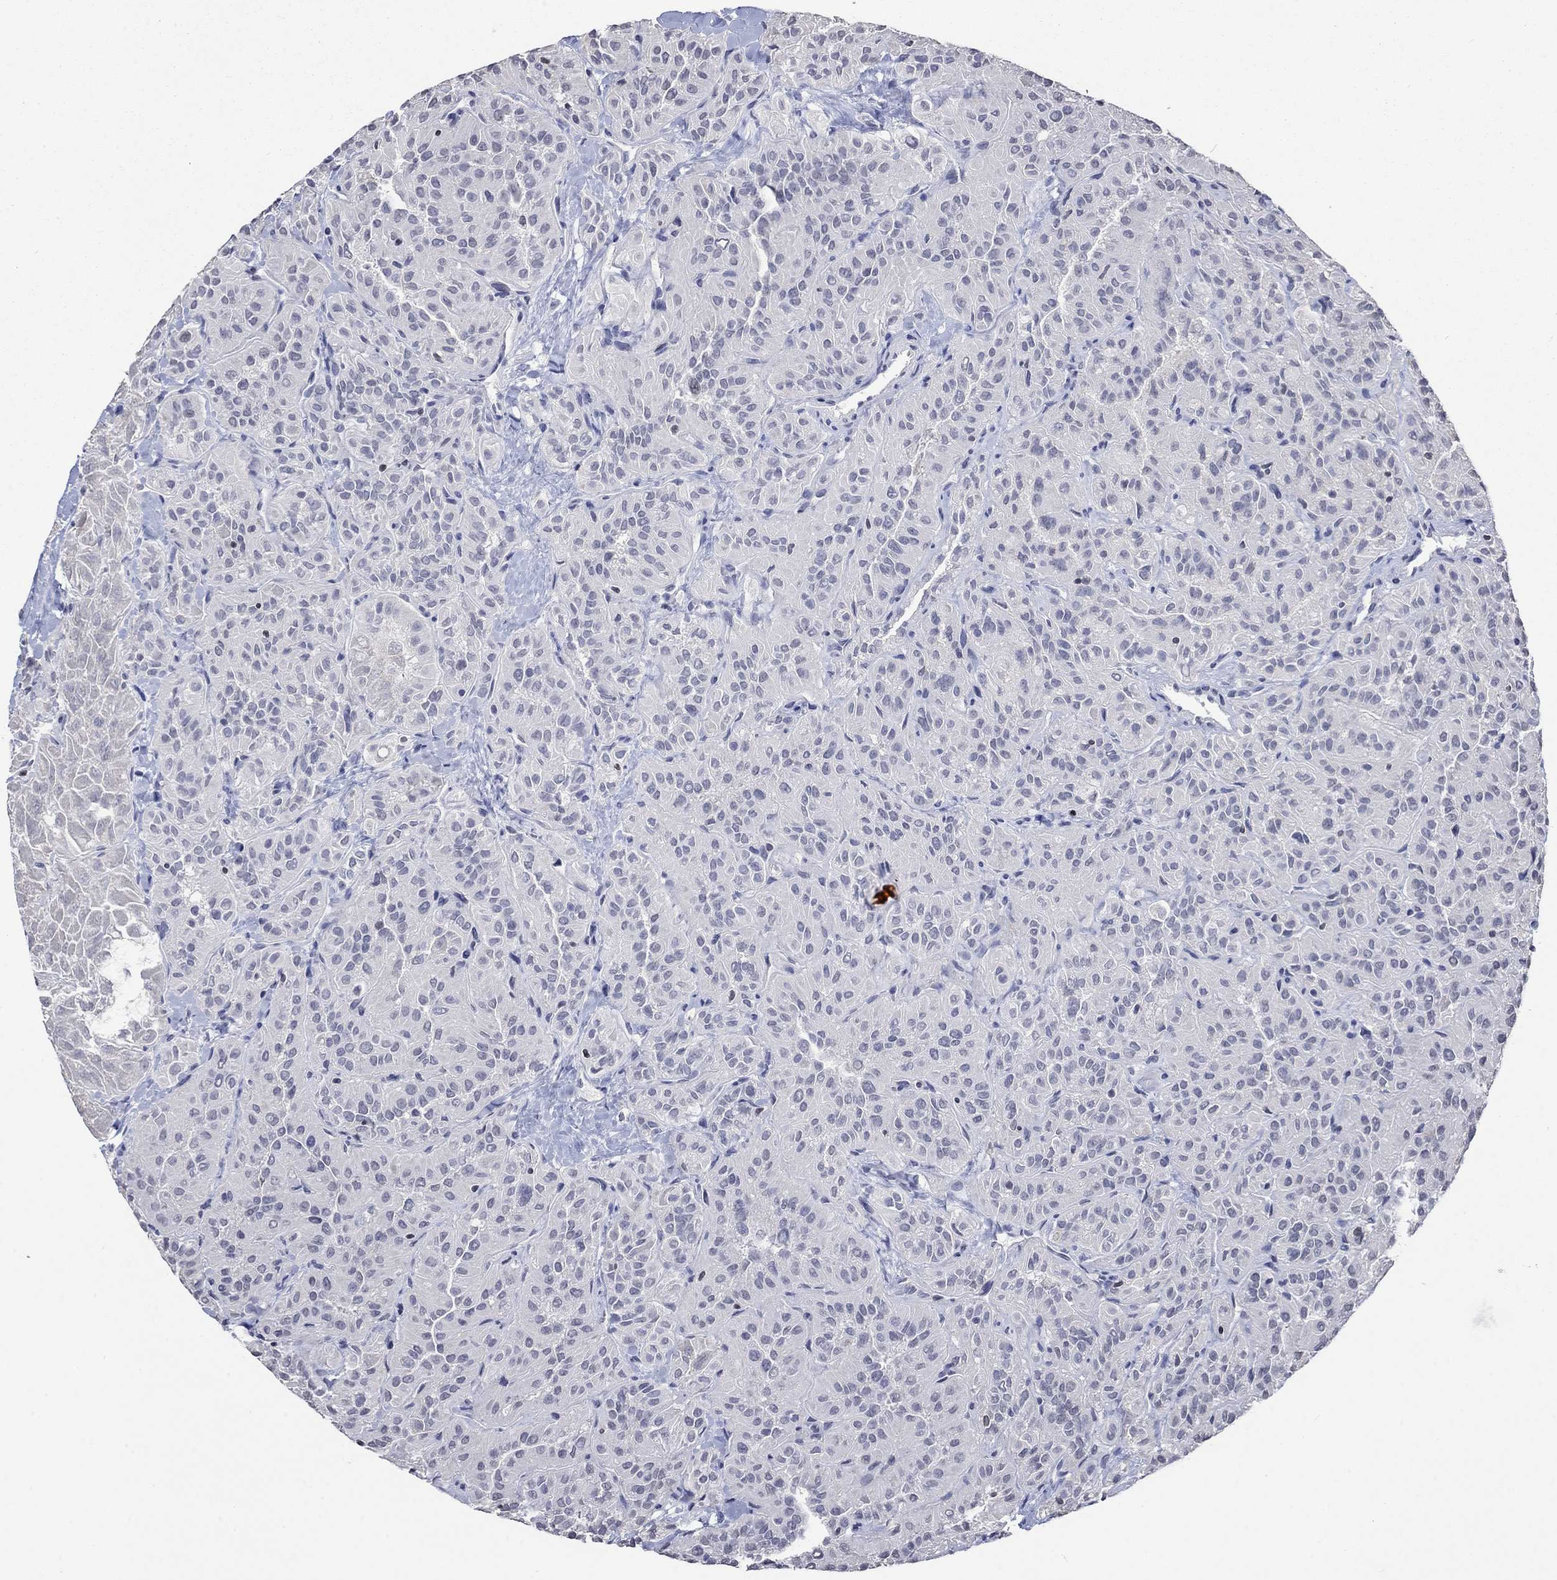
{"staining": {"intensity": "negative", "quantity": "none", "location": "none"}, "tissue": "thyroid cancer", "cell_type": "Tumor cells", "image_type": "cancer", "snomed": [{"axis": "morphology", "description": "Papillary adenocarcinoma, NOS"}, {"axis": "topography", "description": "Thyroid gland"}], "caption": "Protein analysis of thyroid cancer (papillary adenocarcinoma) exhibits no significant staining in tumor cells.", "gene": "HCFC1", "patient": {"sex": "female", "age": 45}}